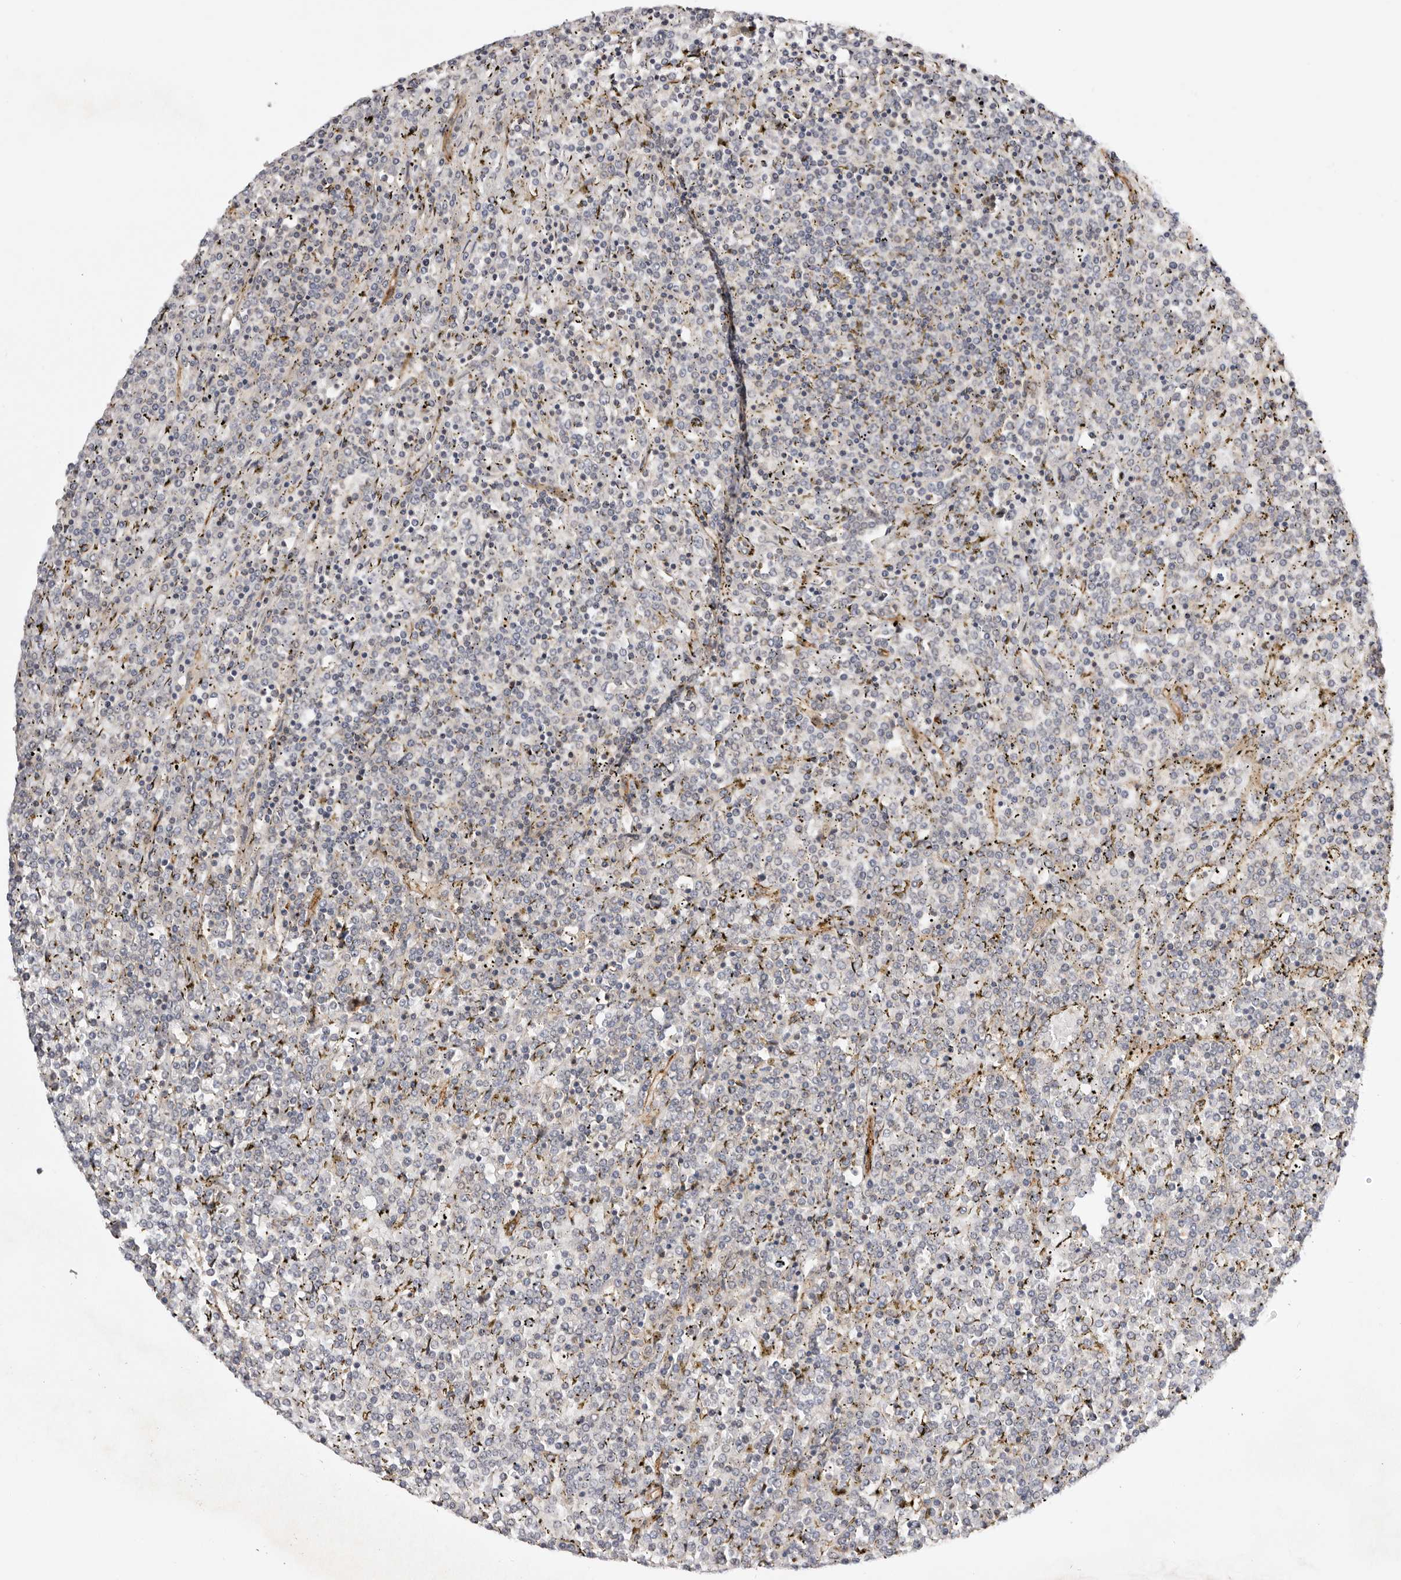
{"staining": {"intensity": "moderate", "quantity": "<25%", "location": "cytoplasmic/membranous"}, "tissue": "lymphoma", "cell_type": "Tumor cells", "image_type": "cancer", "snomed": [{"axis": "morphology", "description": "Malignant lymphoma, non-Hodgkin's type, Low grade"}, {"axis": "topography", "description": "Spleen"}], "caption": "An immunohistochemistry (IHC) photomicrograph of neoplastic tissue is shown. Protein staining in brown highlights moderate cytoplasmic/membranous positivity in low-grade malignant lymphoma, non-Hodgkin's type within tumor cells. The staining is performed using DAB (3,3'-diaminobenzidine) brown chromogen to label protein expression. The nuclei are counter-stained blue using hematoxylin.", "gene": "PANK4", "patient": {"sex": "female", "age": 19}}